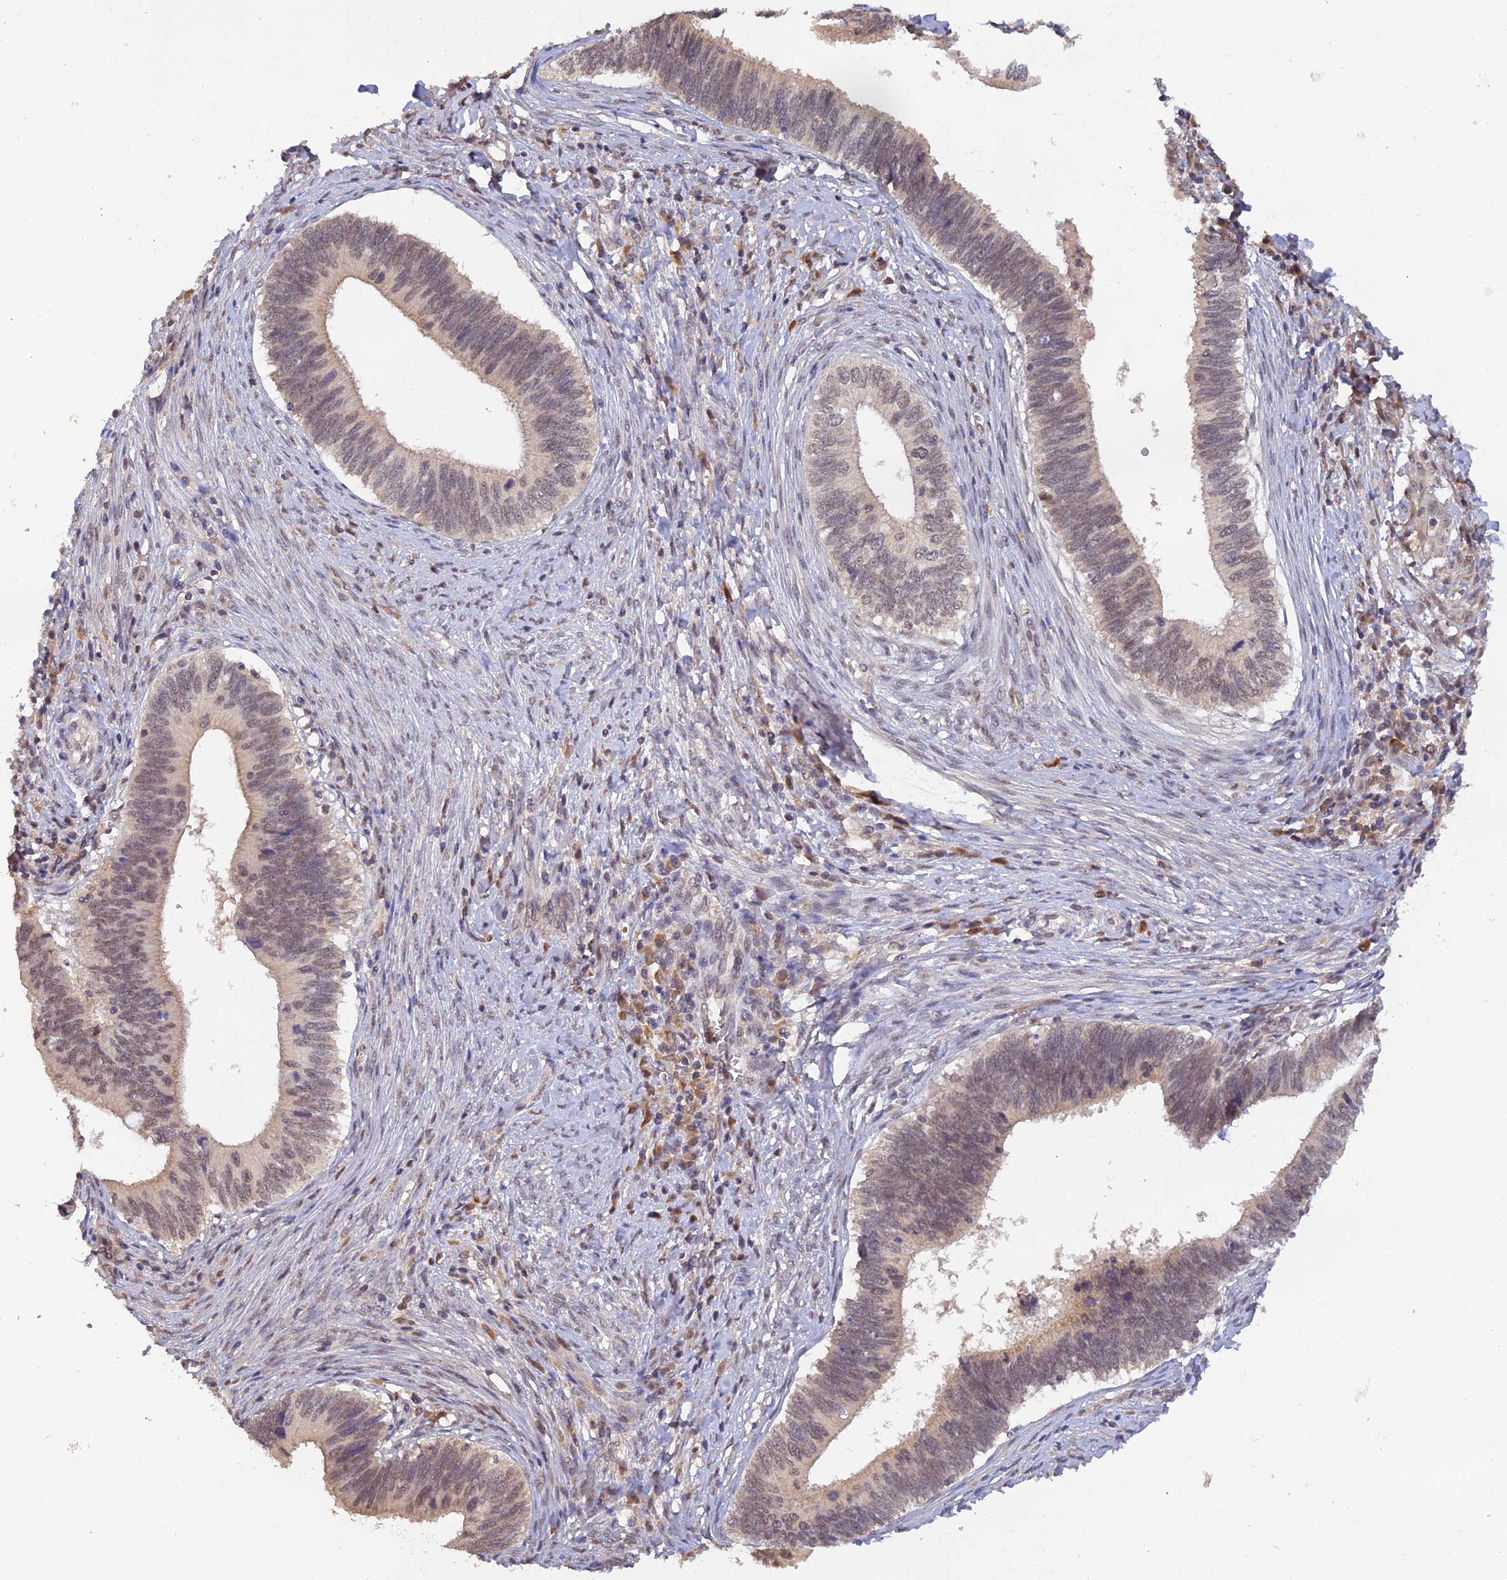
{"staining": {"intensity": "weak", "quantity": "<25%", "location": "nuclear"}, "tissue": "cervical cancer", "cell_type": "Tumor cells", "image_type": "cancer", "snomed": [{"axis": "morphology", "description": "Adenocarcinoma, NOS"}, {"axis": "topography", "description": "Cervix"}], "caption": "High magnification brightfield microscopy of cervical cancer (adenocarcinoma) stained with DAB (brown) and counterstained with hematoxylin (blue): tumor cells show no significant positivity.", "gene": "ZNF436", "patient": {"sex": "female", "age": 42}}